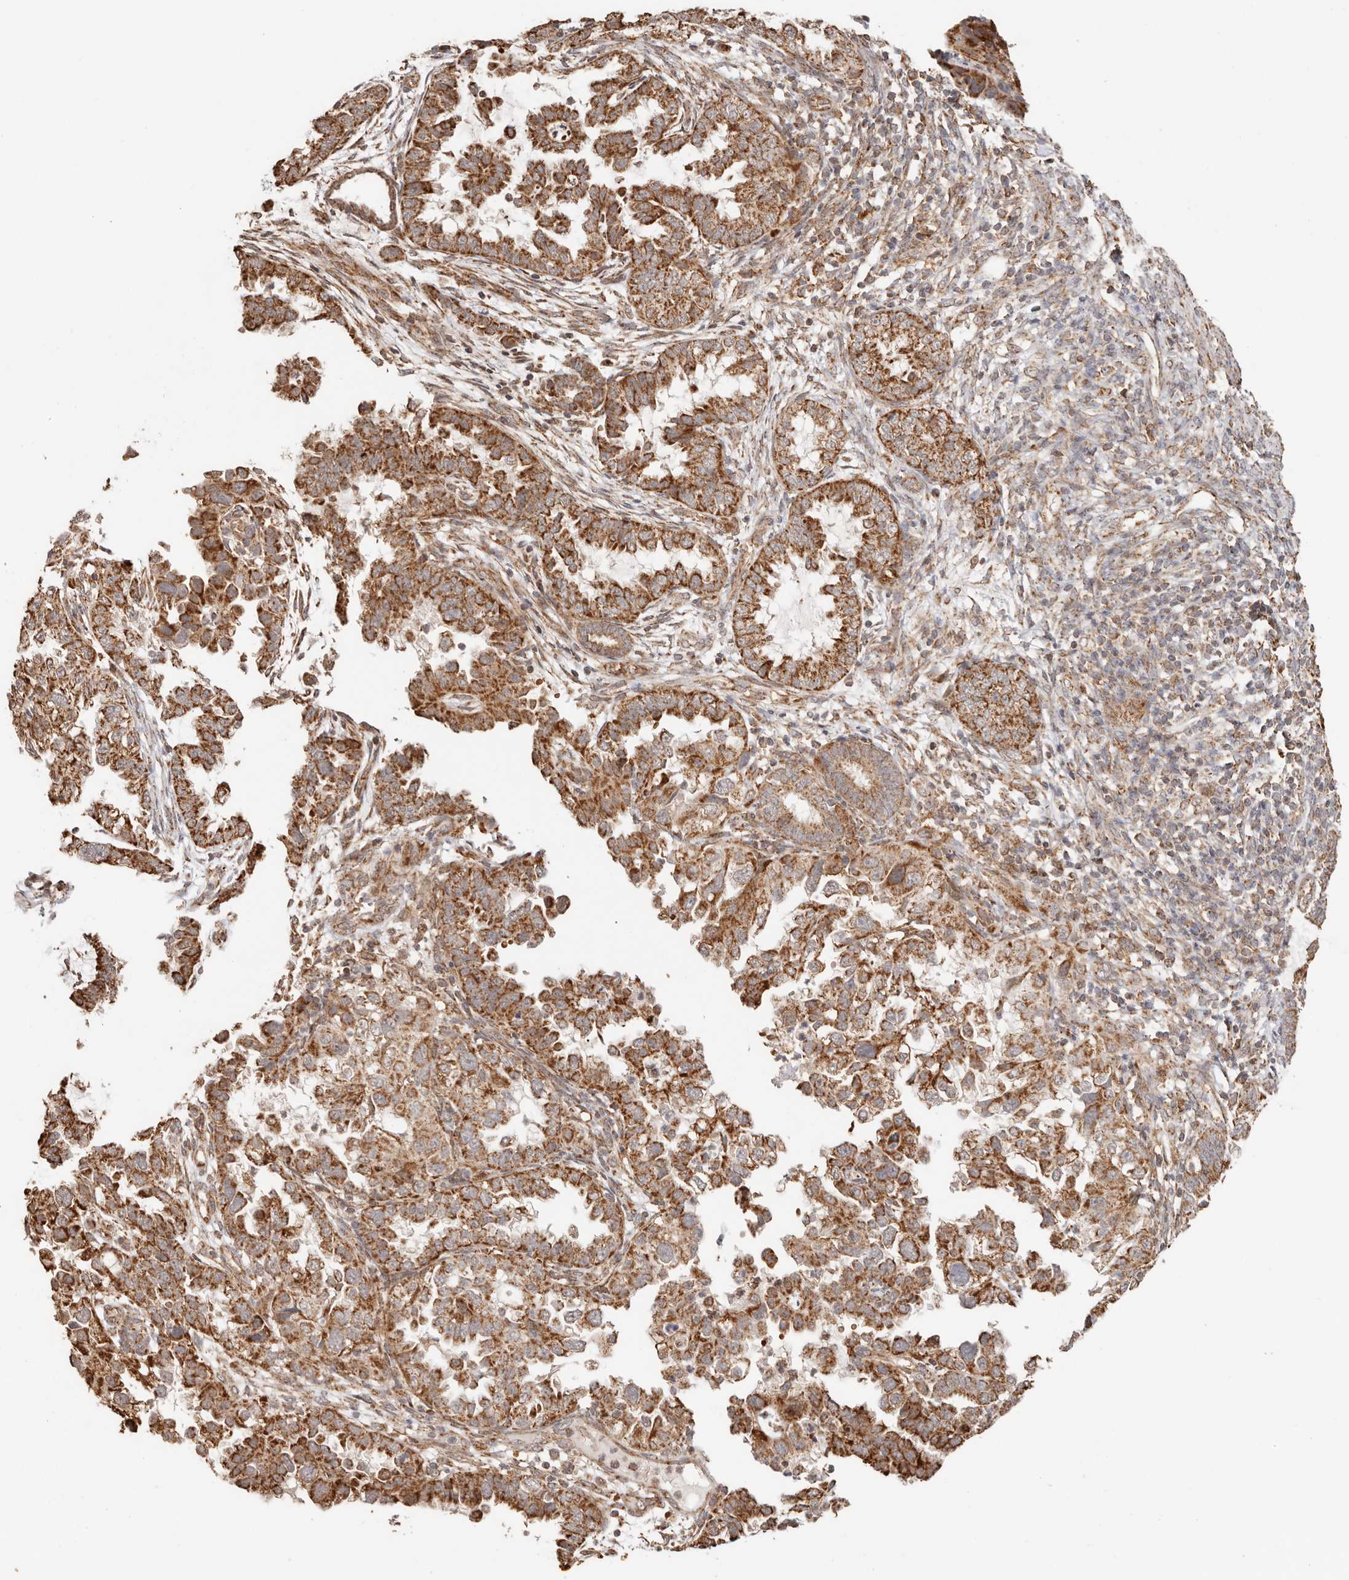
{"staining": {"intensity": "strong", "quantity": ">75%", "location": "cytoplasmic/membranous"}, "tissue": "endometrial cancer", "cell_type": "Tumor cells", "image_type": "cancer", "snomed": [{"axis": "morphology", "description": "Adenocarcinoma, NOS"}, {"axis": "topography", "description": "Endometrium"}], "caption": "Approximately >75% of tumor cells in human endometrial adenocarcinoma display strong cytoplasmic/membranous protein positivity as visualized by brown immunohistochemical staining.", "gene": "NDUFB11", "patient": {"sex": "female", "age": 85}}